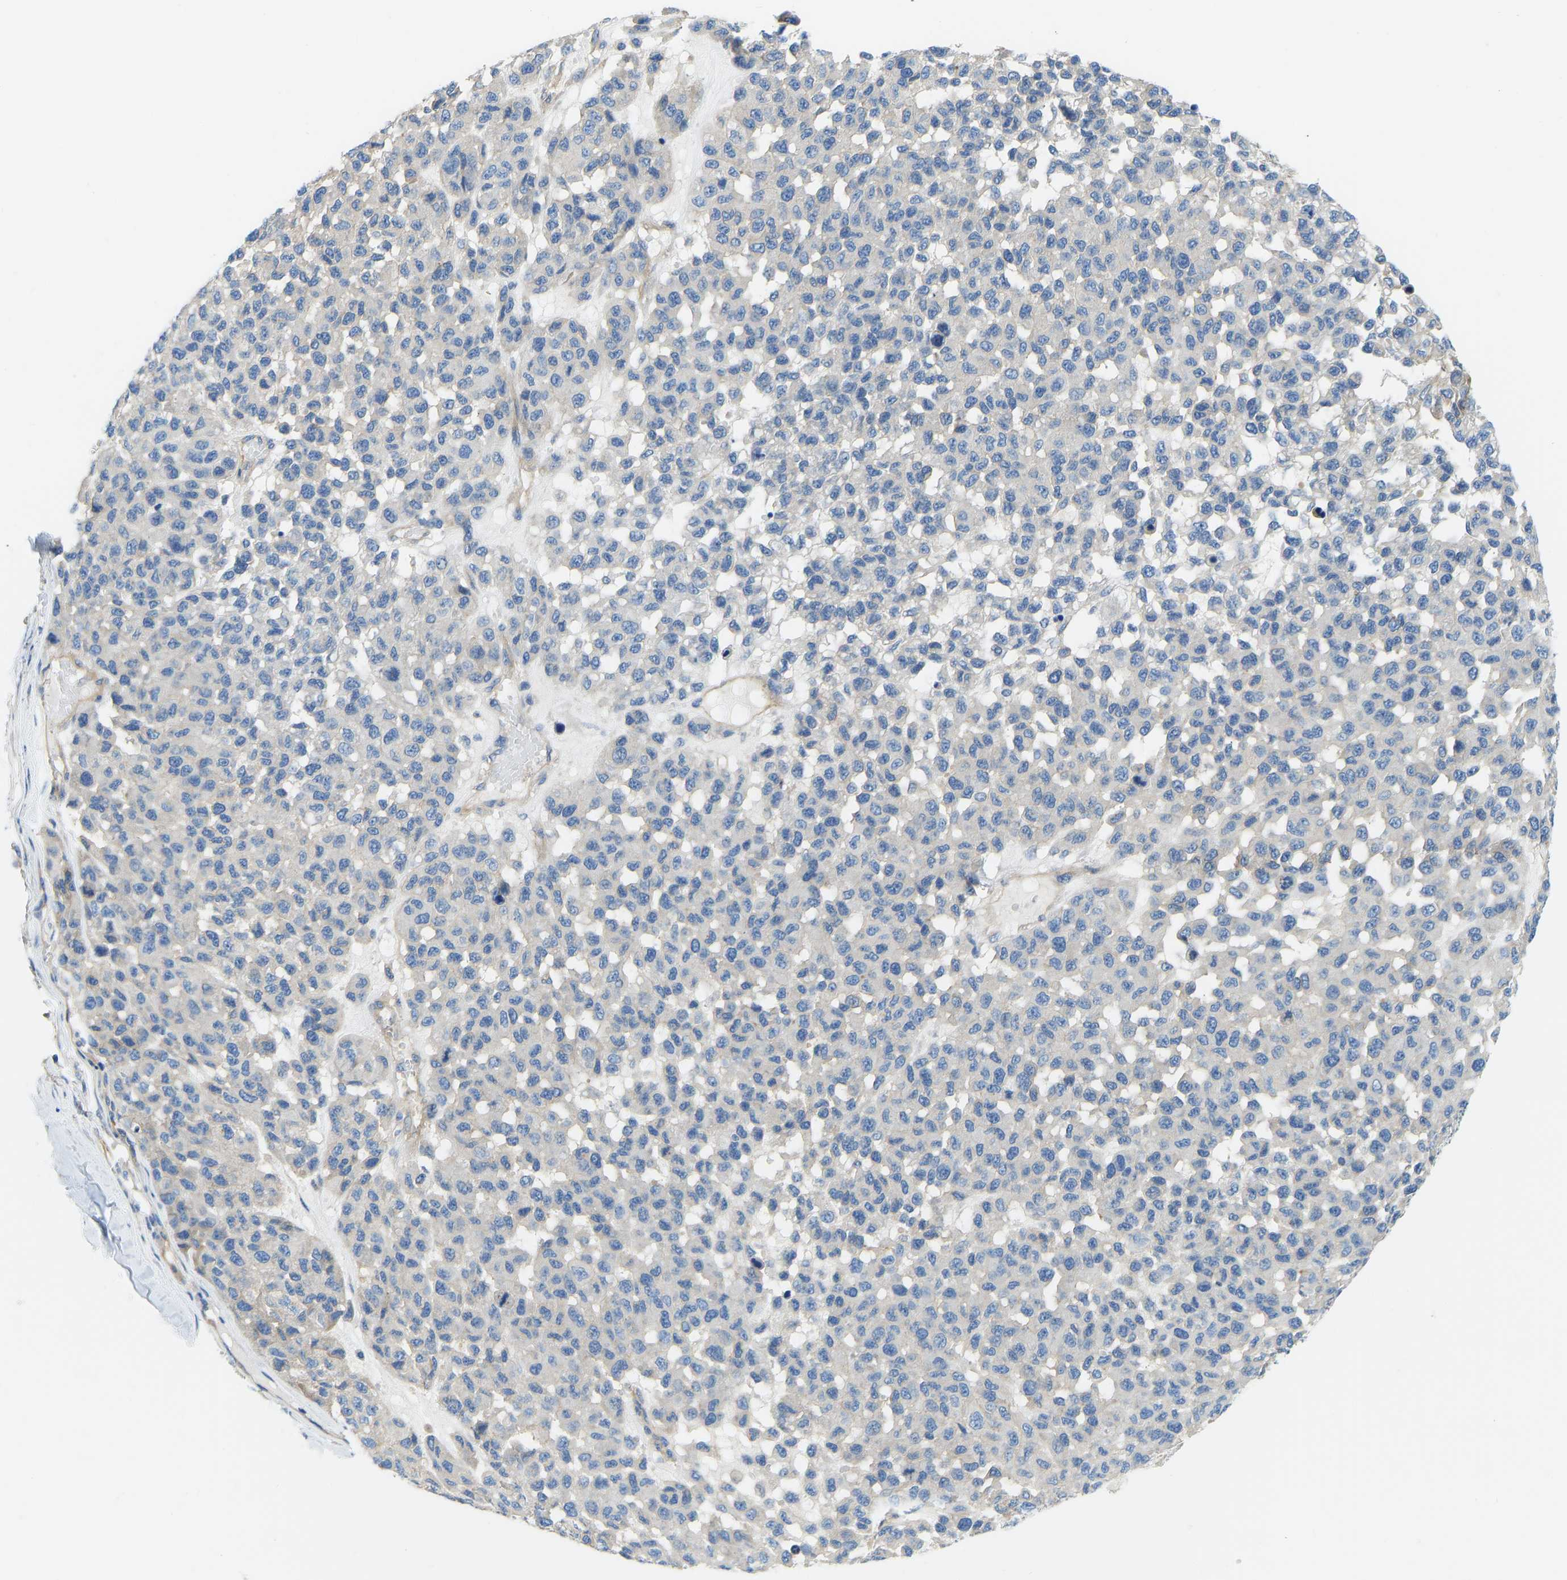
{"staining": {"intensity": "negative", "quantity": "none", "location": "none"}, "tissue": "melanoma", "cell_type": "Tumor cells", "image_type": "cancer", "snomed": [{"axis": "morphology", "description": "Malignant melanoma, NOS"}, {"axis": "topography", "description": "Skin"}], "caption": "Tumor cells are negative for protein expression in human malignant melanoma. The staining is performed using DAB brown chromogen with nuclei counter-stained in using hematoxylin.", "gene": "CHAD", "patient": {"sex": "male", "age": 62}}